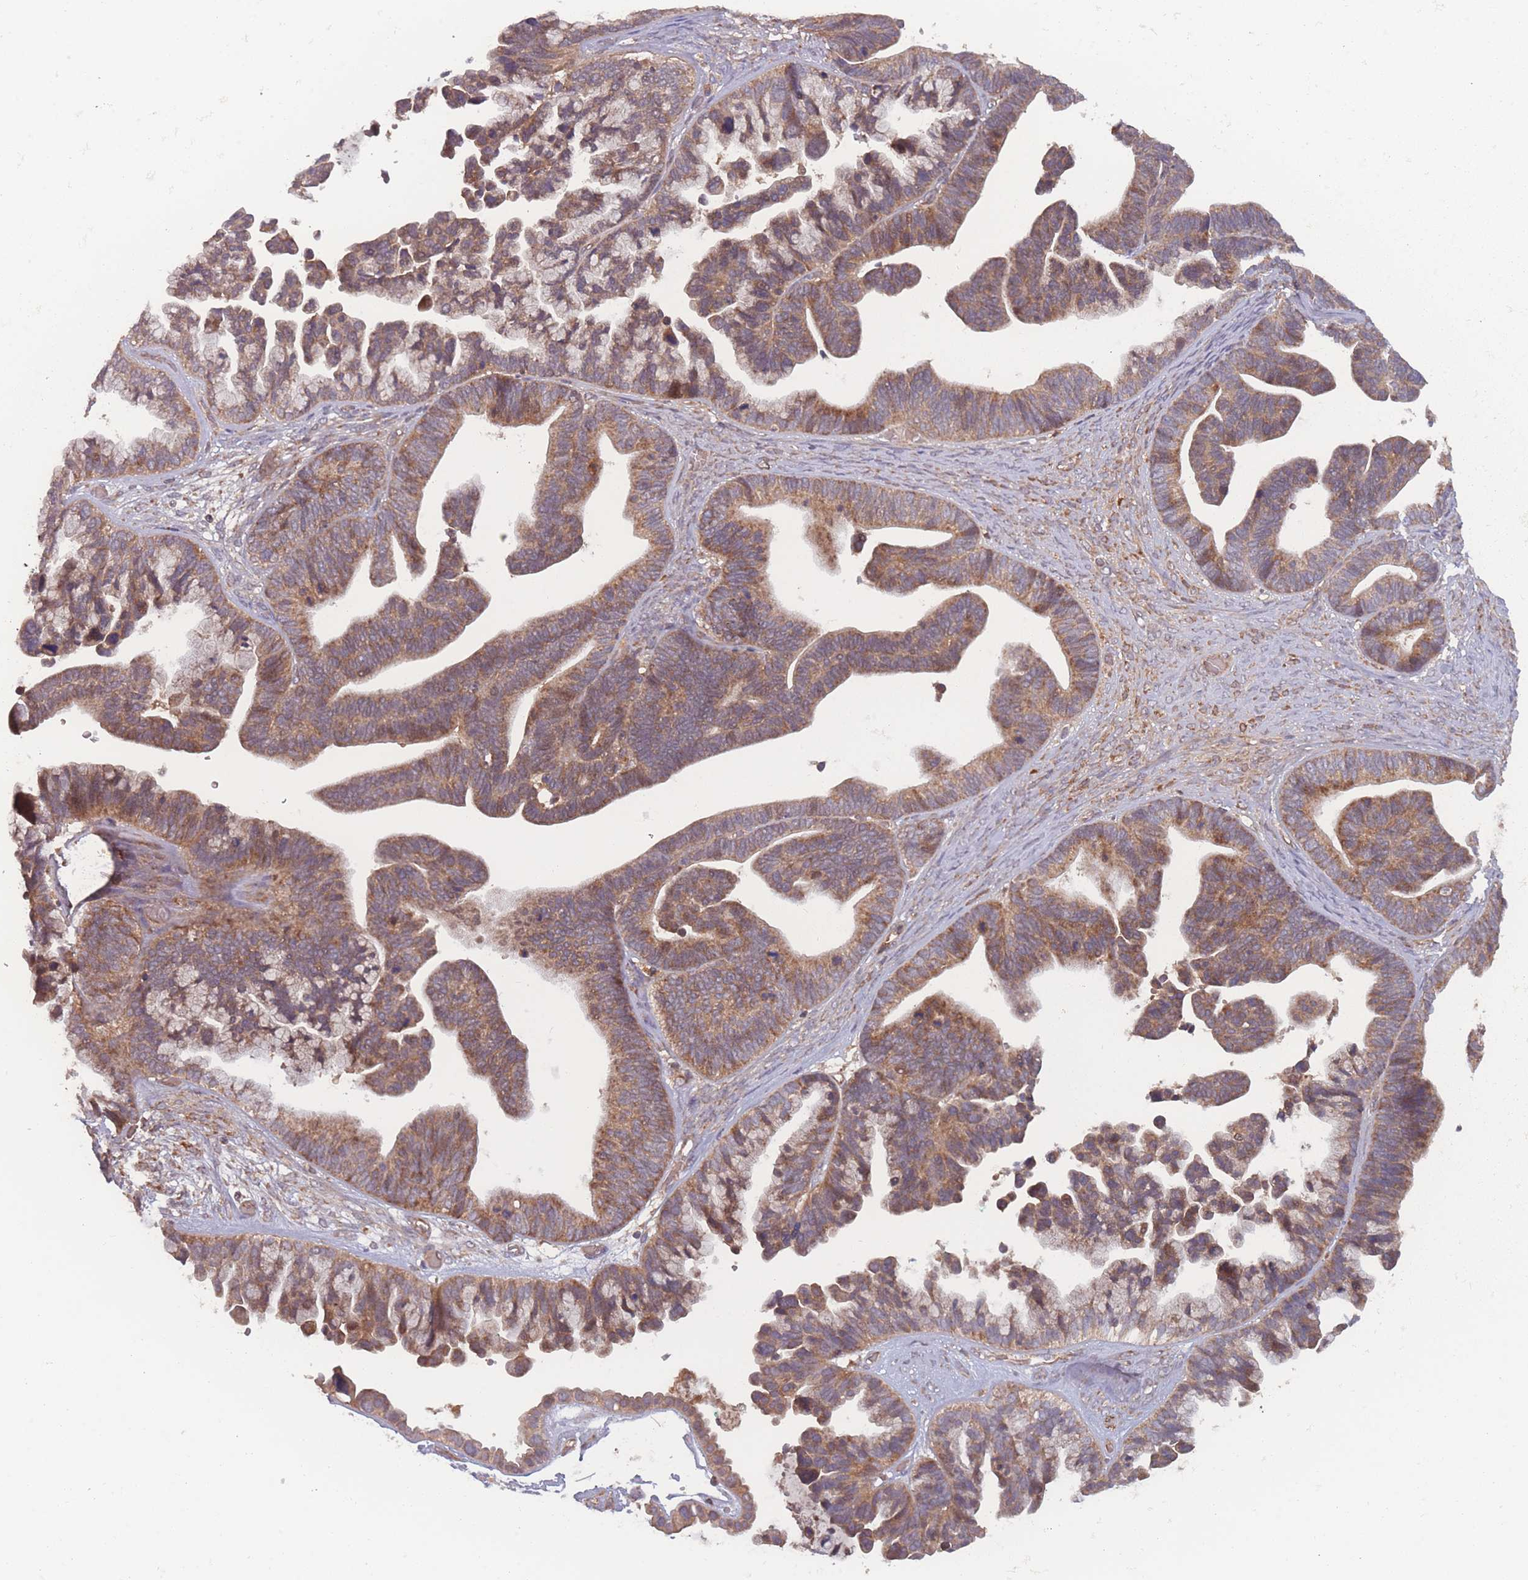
{"staining": {"intensity": "moderate", "quantity": ">75%", "location": "cytoplasmic/membranous"}, "tissue": "ovarian cancer", "cell_type": "Tumor cells", "image_type": "cancer", "snomed": [{"axis": "morphology", "description": "Cystadenocarcinoma, serous, NOS"}, {"axis": "topography", "description": "Ovary"}], "caption": "An immunohistochemistry (IHC) photomicrograph of tumor tissue is shown. Protein staining in brown shows moderate cytoplasmic/membranous positivity in ovarian serous cystadenocarcinoma within tumor cells.", "gene": "ATP5MG", "patient": {"sex": "female", "age": 56}}